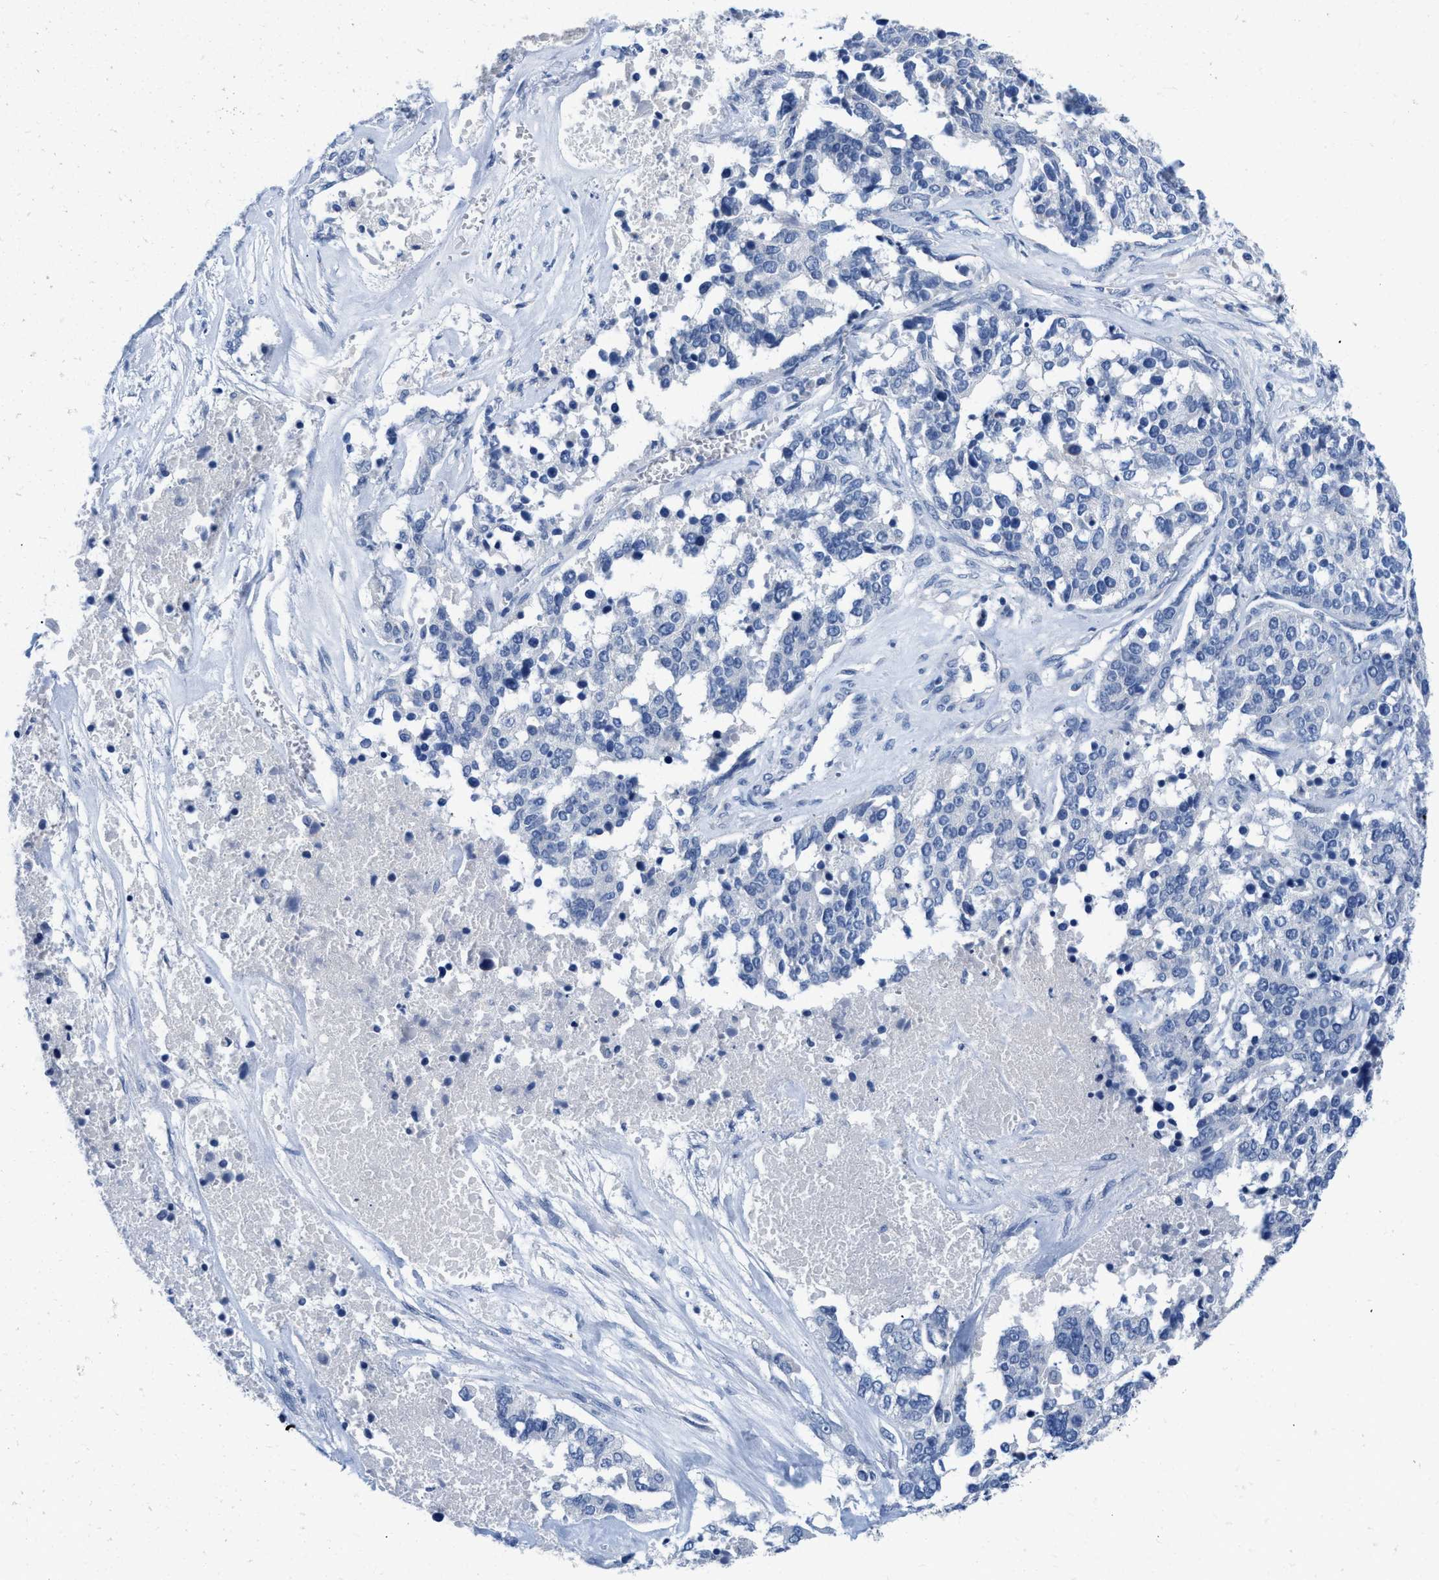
{"staining": {"intensity": "negative", "quantity": "none", "location": "none"}, "tissue": "ovarian cancer", "cell_type": "Tumor cells", "image_type": "cancer", "snomed": [{"axis": "morphology", "description": "Cystadenocarcinoma, serous, NOS"}, {"axis": "topography", "description": "Ovary"}], "caption": "Immunohistochemistry image of neoplastic tissue: human ovarian cancer (serous cystadenocarcinoma) stained with DAB (3,3'-diaminobenzidine) shows no significant protein staining in tumor cells.", "gene": "PYY", "patient": {"sex": "female", "age": 44}}